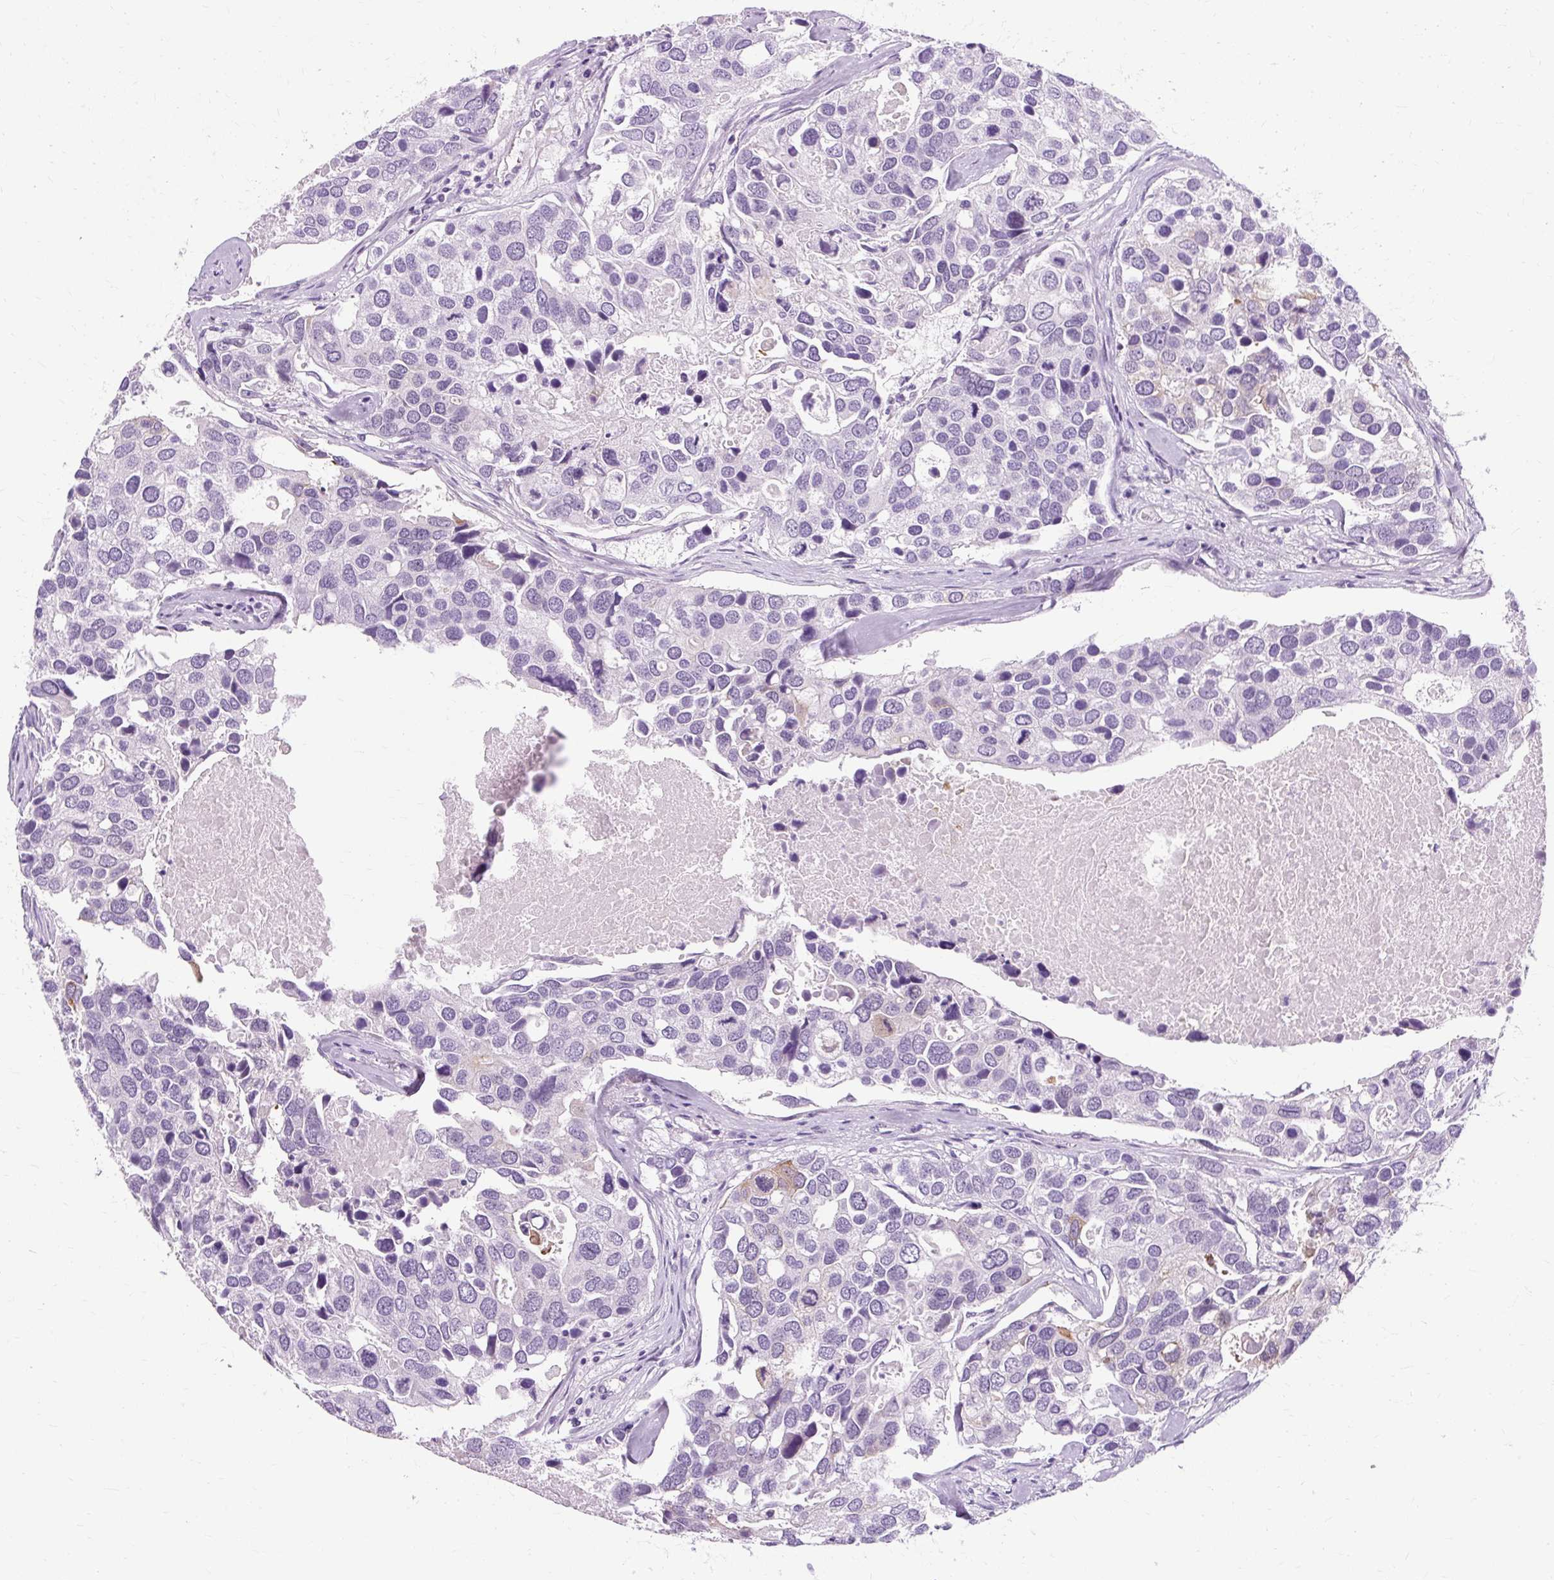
{"staining": {"intensity": "negative", "quantity": "none", "location": "none"}, "tissue": "breast cancer", "cell_type": "Tumor cells", "image_type": "cancer", "snomed": [{"axis": "morphology", "description": "Duct carcinoma"}, {"axis": "topography", "description": "Breast"}], "caption": "This micrograph is of breast cancer (infiltrating ductal carcinoma) stained with immunohistochemistry (IHC) to label a protein in brown with the nuclei are counter-stained blue. There is no staining in tumor cells.", "gene": "RYBP", "patient": {"sex": "female", "age": 83}}